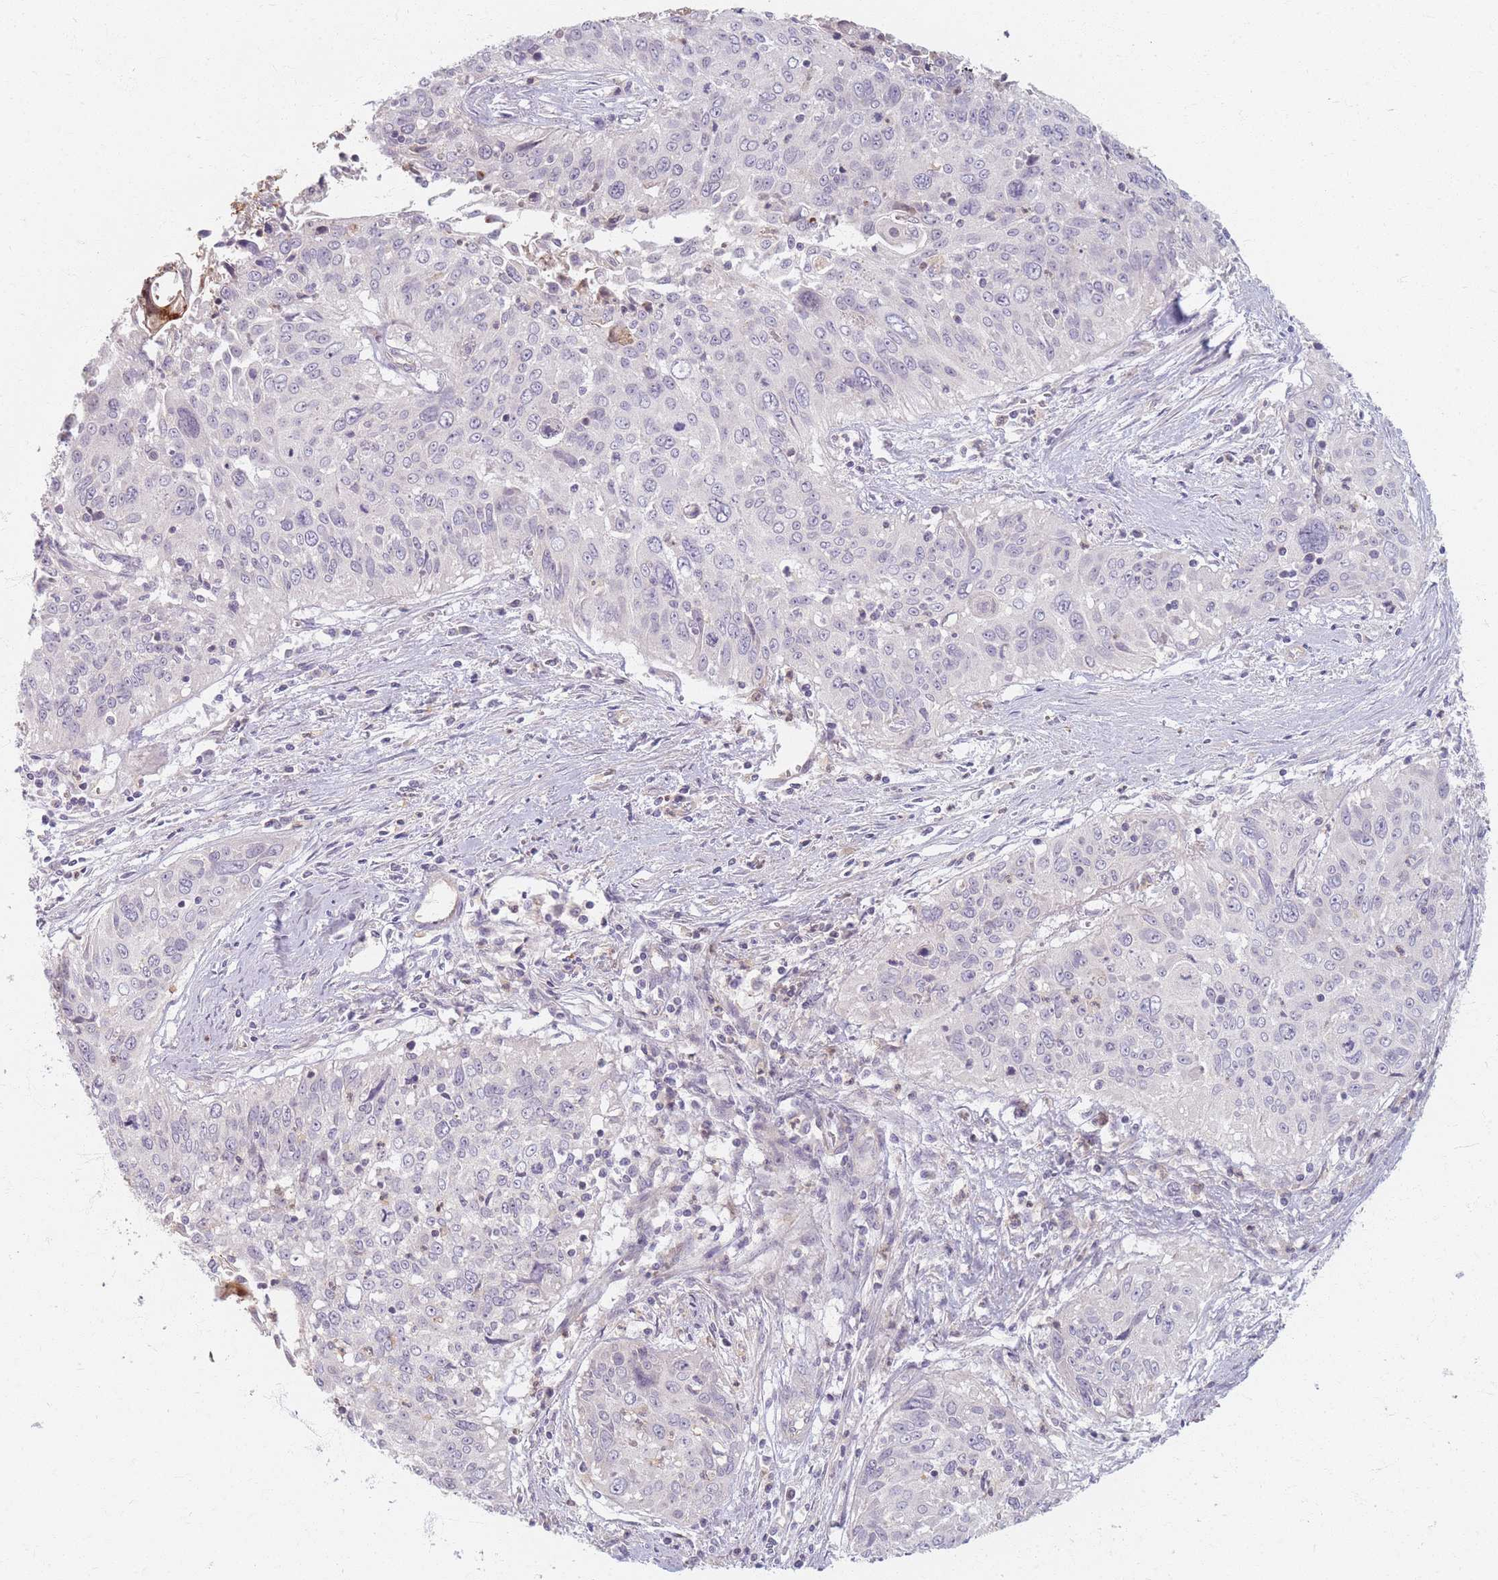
{"staining": {"intensity": "negative", "quantity": "none", "location": "none"}, "tissue": "cervical cancer", "cell_type": "Tumor cells", "image_type": "cancer", "snomed": [{"axis": "morphology", "description": "Squamous cell carcinoma, NOS"}, {"axis": "topography", "description": "Cervix"}], "caption": "Immunohistochemical staining of human cervical cancer (squamous cell carcinoma) reveals no significant staining in tumor cells.", "gene": "CHCHD7", "patient": {"sex": "female", "age": 55}}